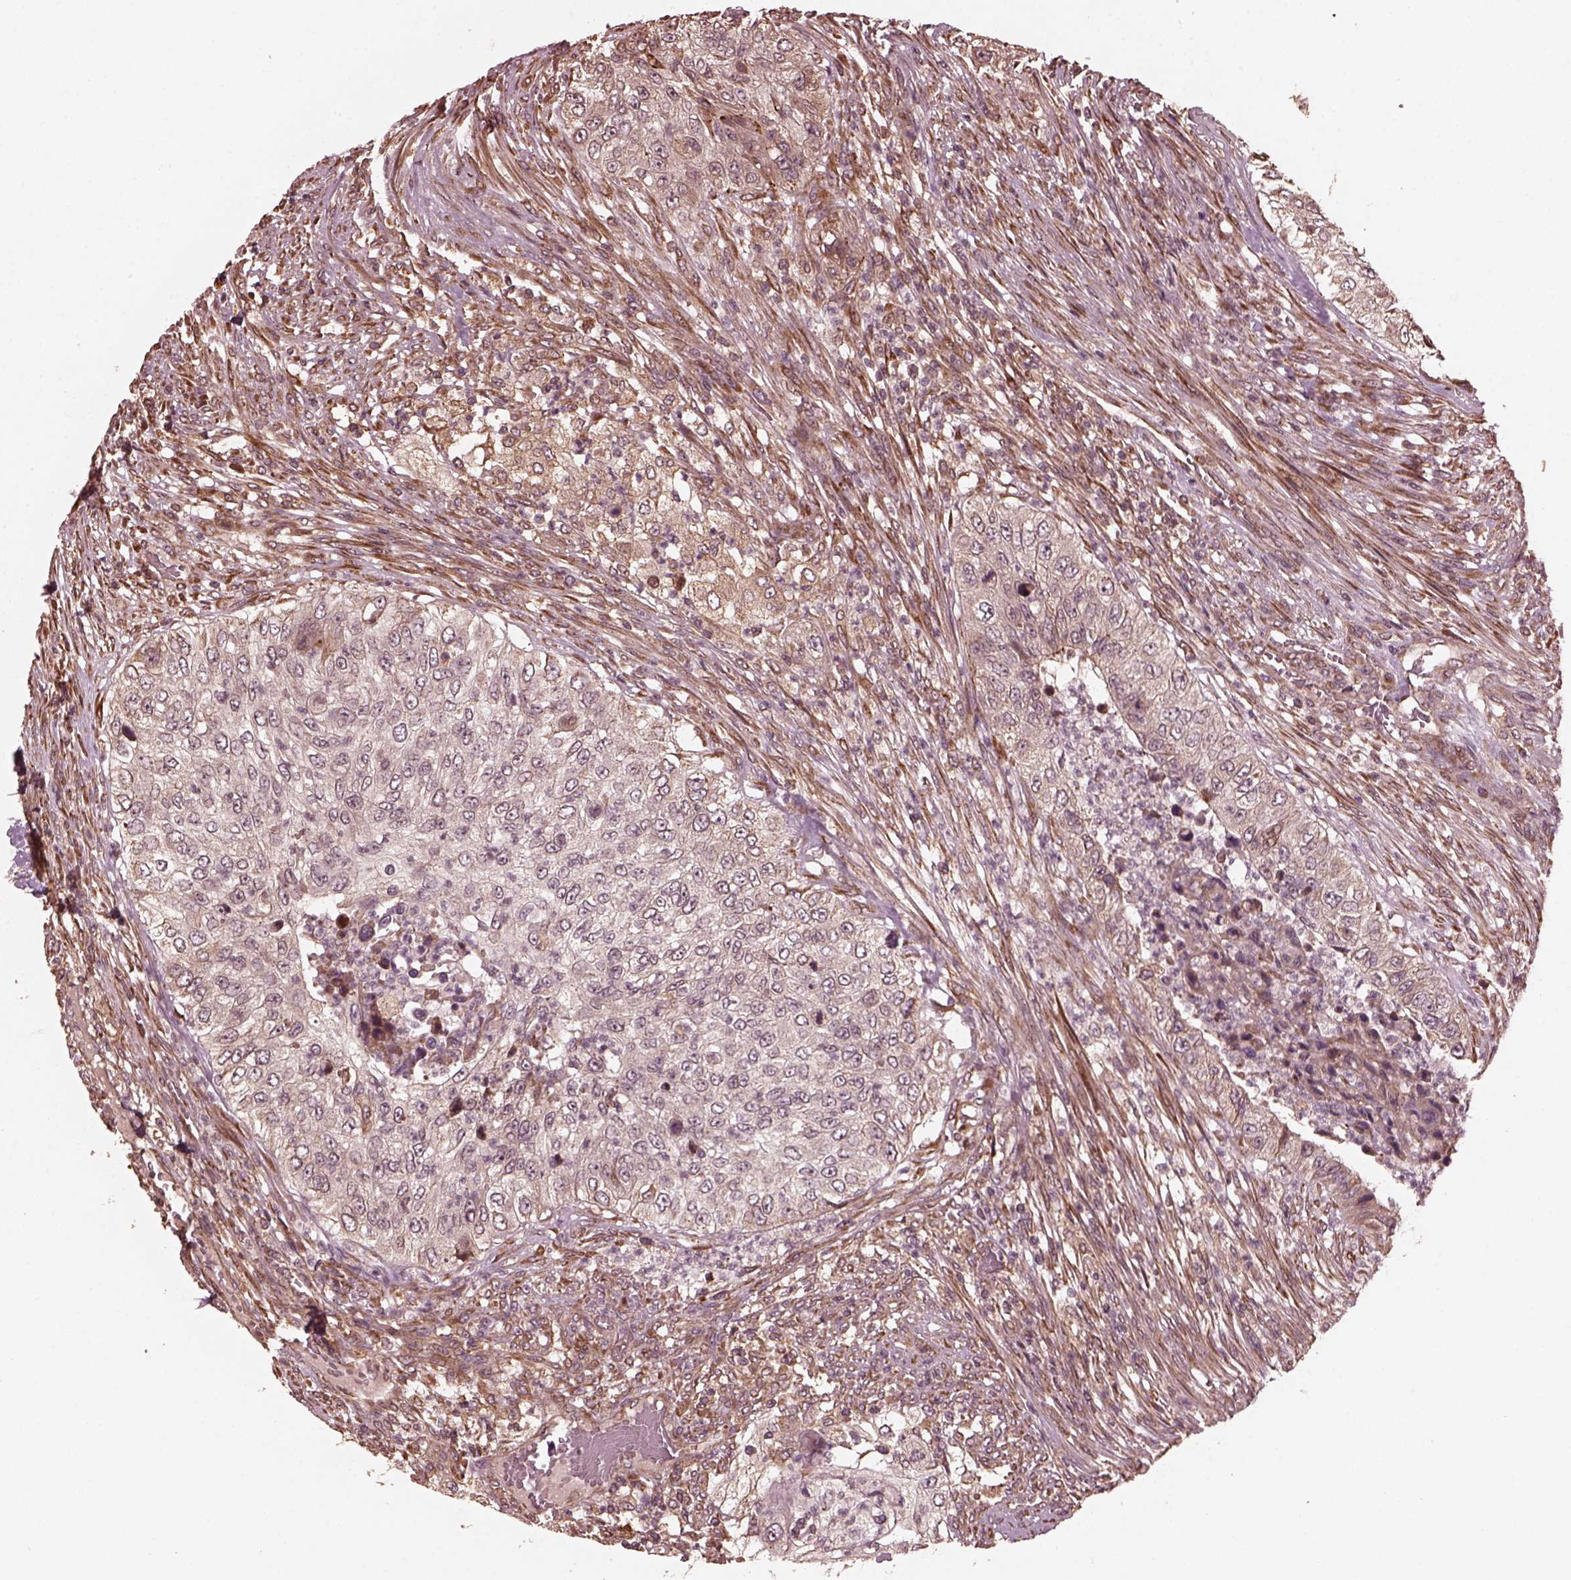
{"staining": {"intensity": "negative", "quantity": "none", "location": "none"}, "tissue": "urothelial cancer", "cell_type": "Tumor cells", "image_type": "cancer", "snomed": [{"axis": "morphology", "description": "Urothelial carcinoma, High grade"}, {"axis": "topography", "description": "Urinary bladder"}], "caption": "DAB immunohistochemical staining of high-grade urothelial carcinoma shows no significant staining in tumor cells.", "gene": "ZNF292", "patient": {"sex": "female", "age": 60}}